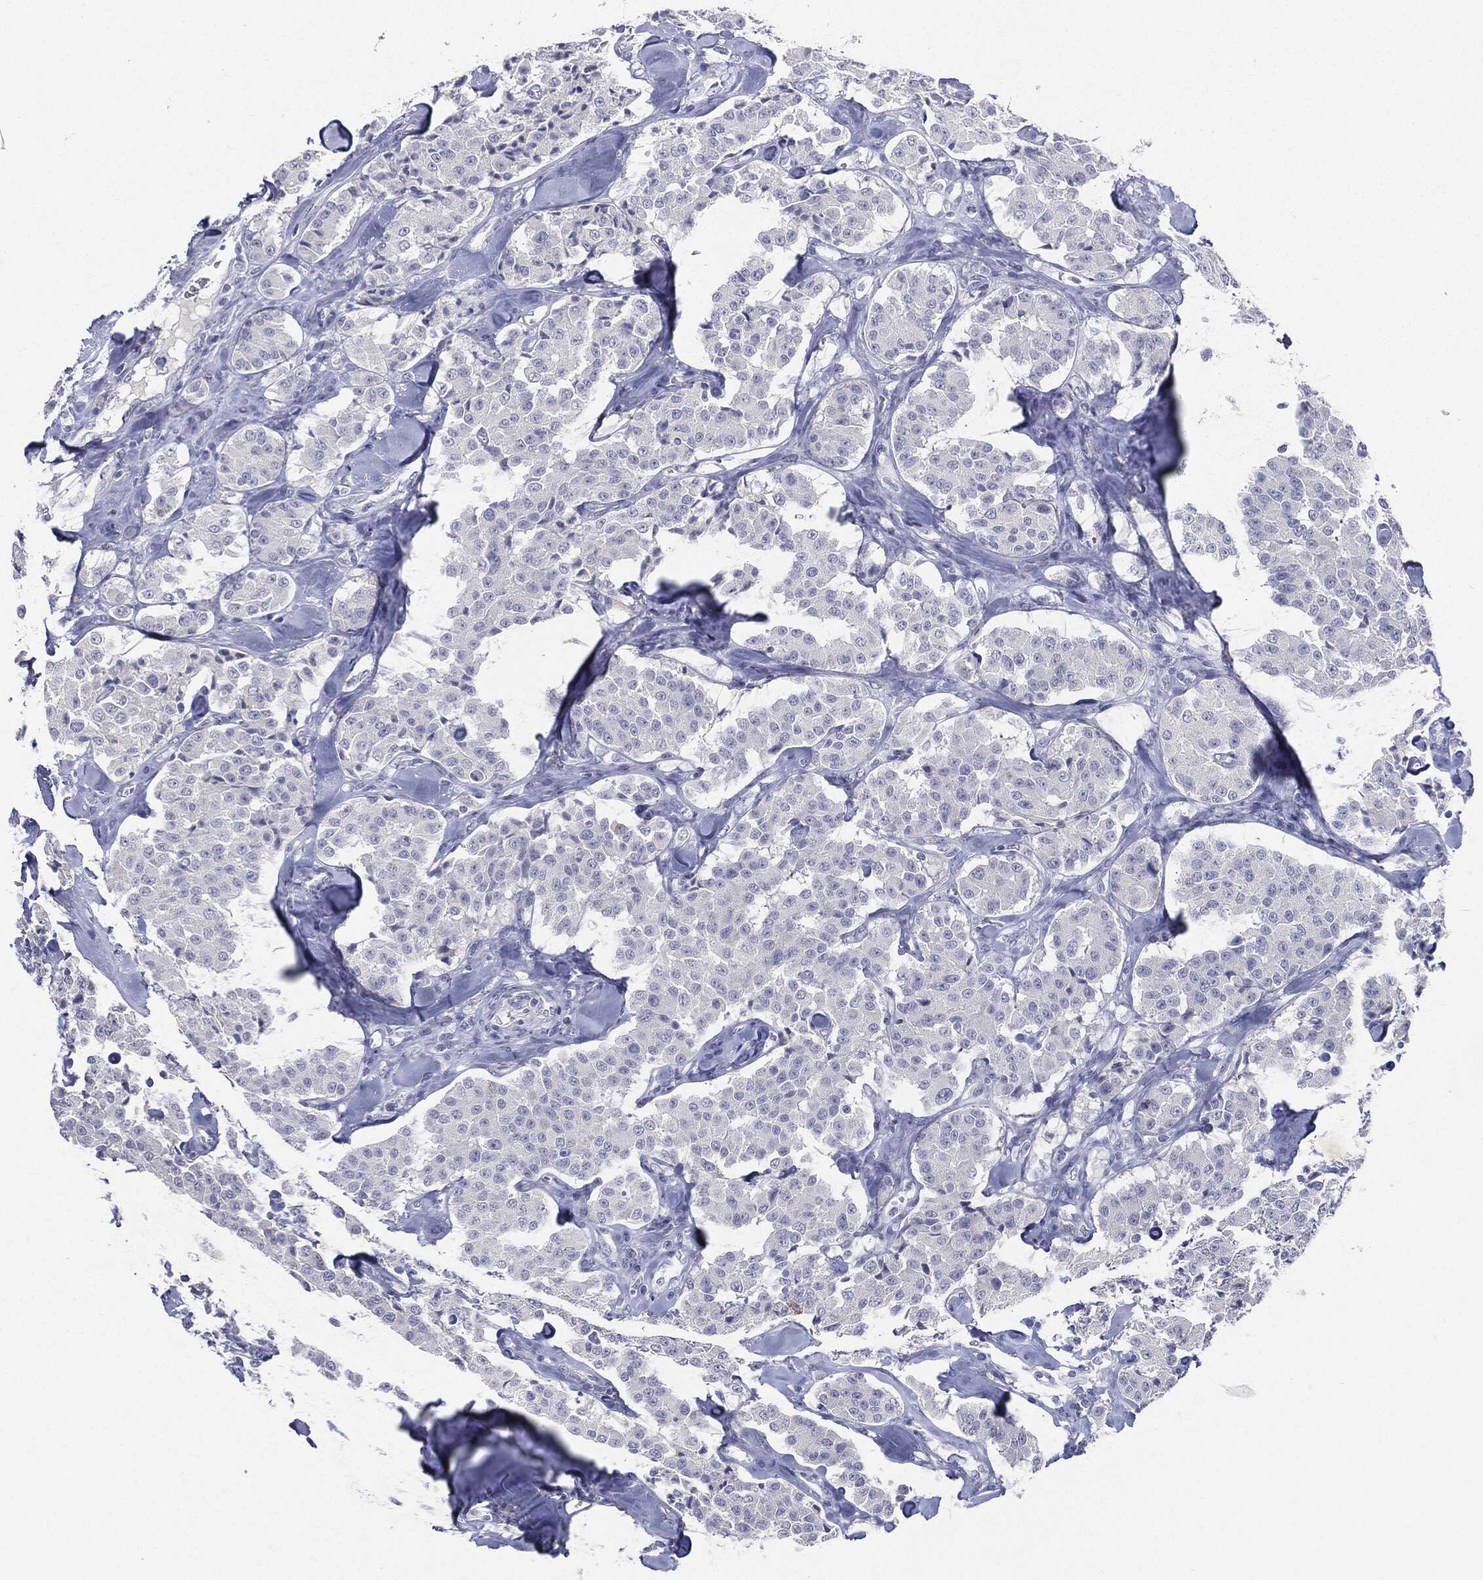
{"staining": {"intensity": "negative", "quantity": "none", "location": "none"}, "tissue": "carcinoid", "cell_type": "Tumor cells", "image_type": "cancer", "snomed": [{"axis": "morphology", "description": "Carcinoid, malignant, NOS"}, {"axis": "topography", "description": "Pancreas"}], "caption": "Immunohistochemistry image of neoplastic tissue: carcinoid stained with DAB shows no significant protein expression in tumor cells.", "gene": "CGB1", "patient": {"sex": "male", "age": 41}}